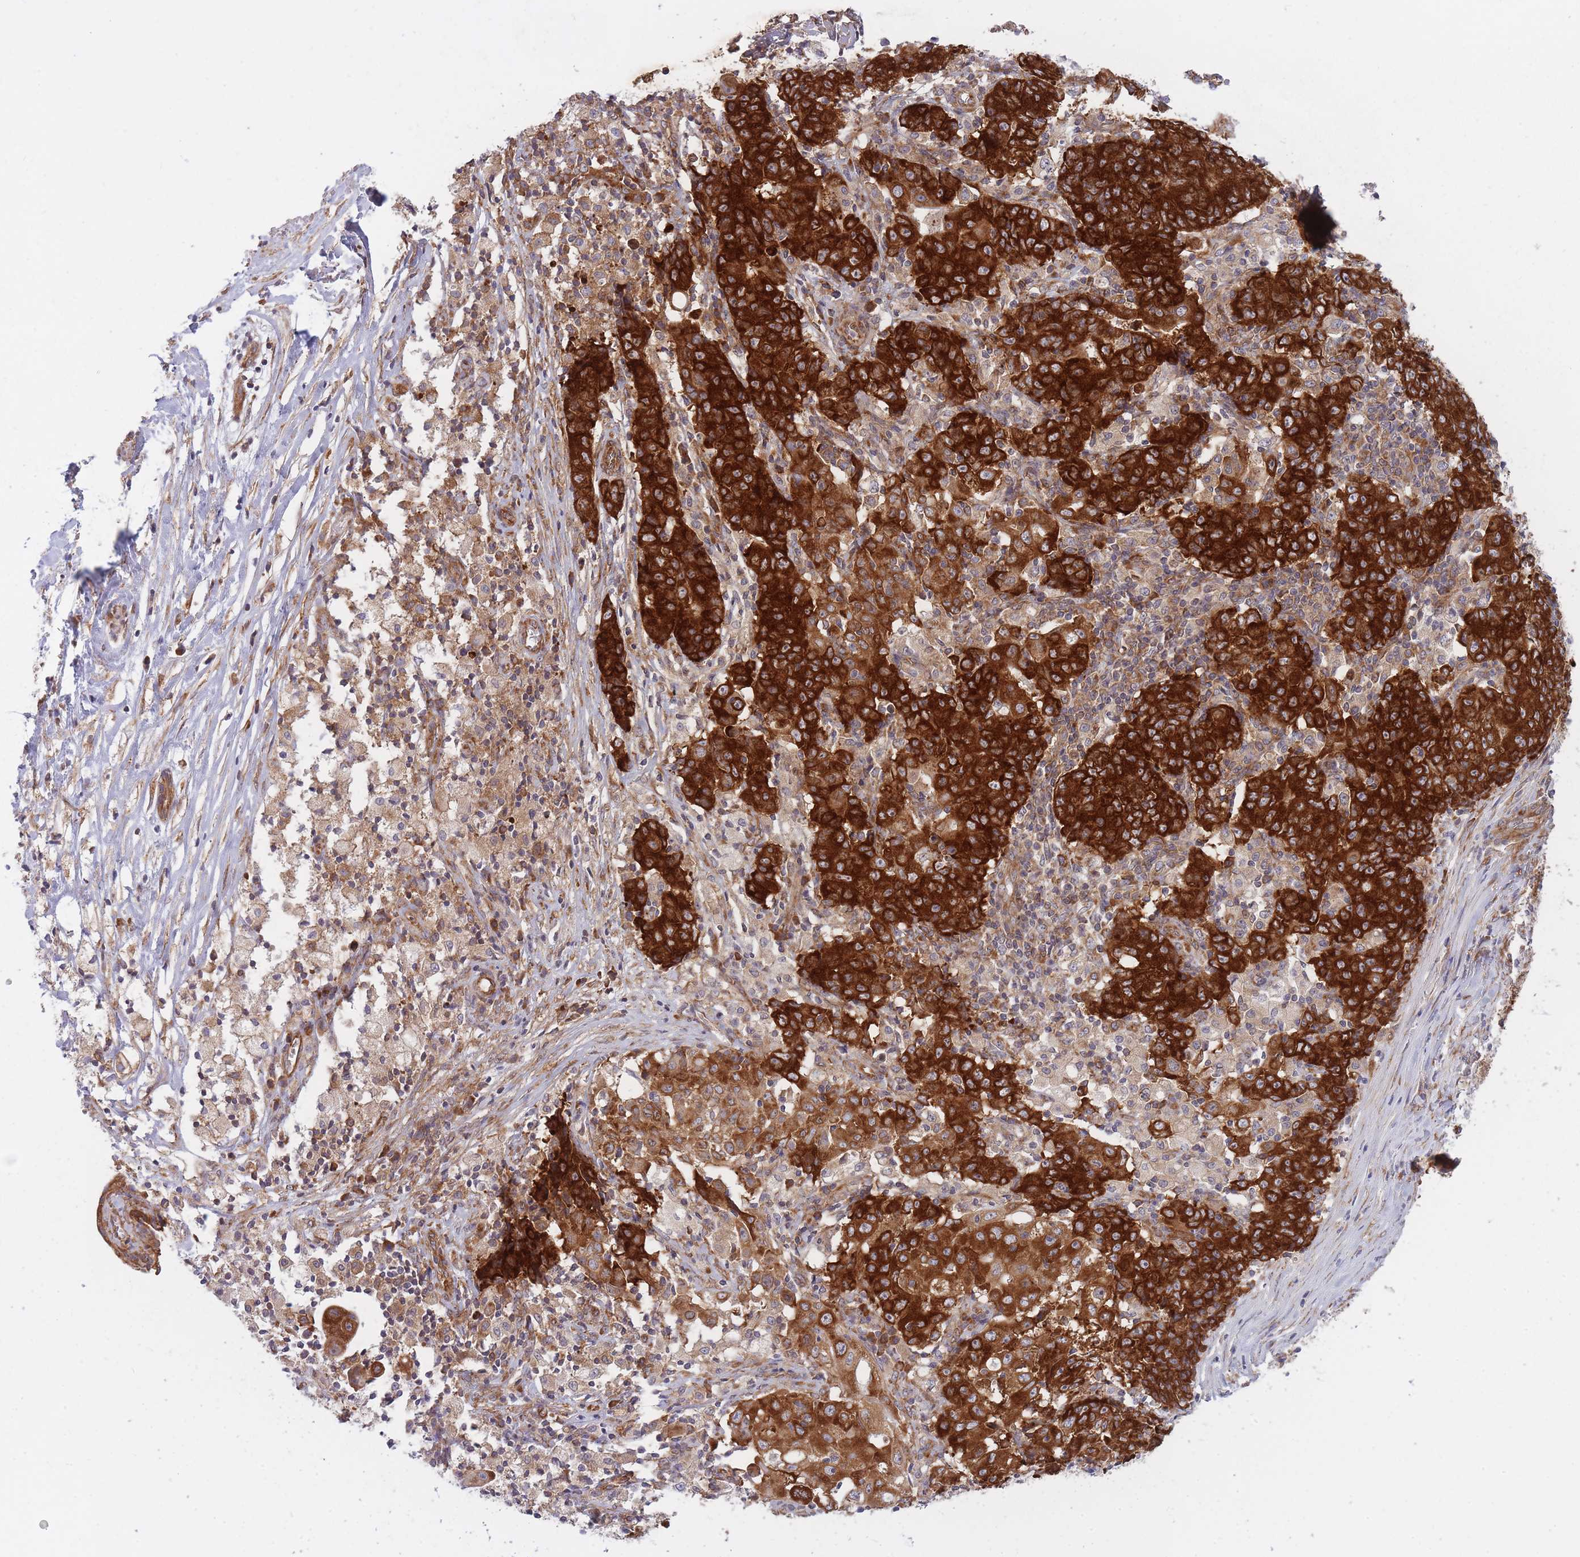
{"staining": {"intensity": "strong", "quantity": ">75%", "location": "cytoplasmic/membranous"}, "tissue": "ovarian cancer", "cell_type": "Tumor cells", "image_type": "cancer", "snomed": [{"axis": "morphology", "description": "Carcinoma, endometroid"}, {"axis": "topography", "description": "Ovary"}], "caption": "IHC micrograph of neoplastic tissue: human ovarian cancer stained using immunohistochemistry (IHC) exhibits high levels of strong protein expression localized specifically in the cytoplasmic/membranous of tumor cells, appearing as a cytoplasmic/membranous brown color.", "gene": "CCDC124", "patient": {"sex": "female", "age": 42}}